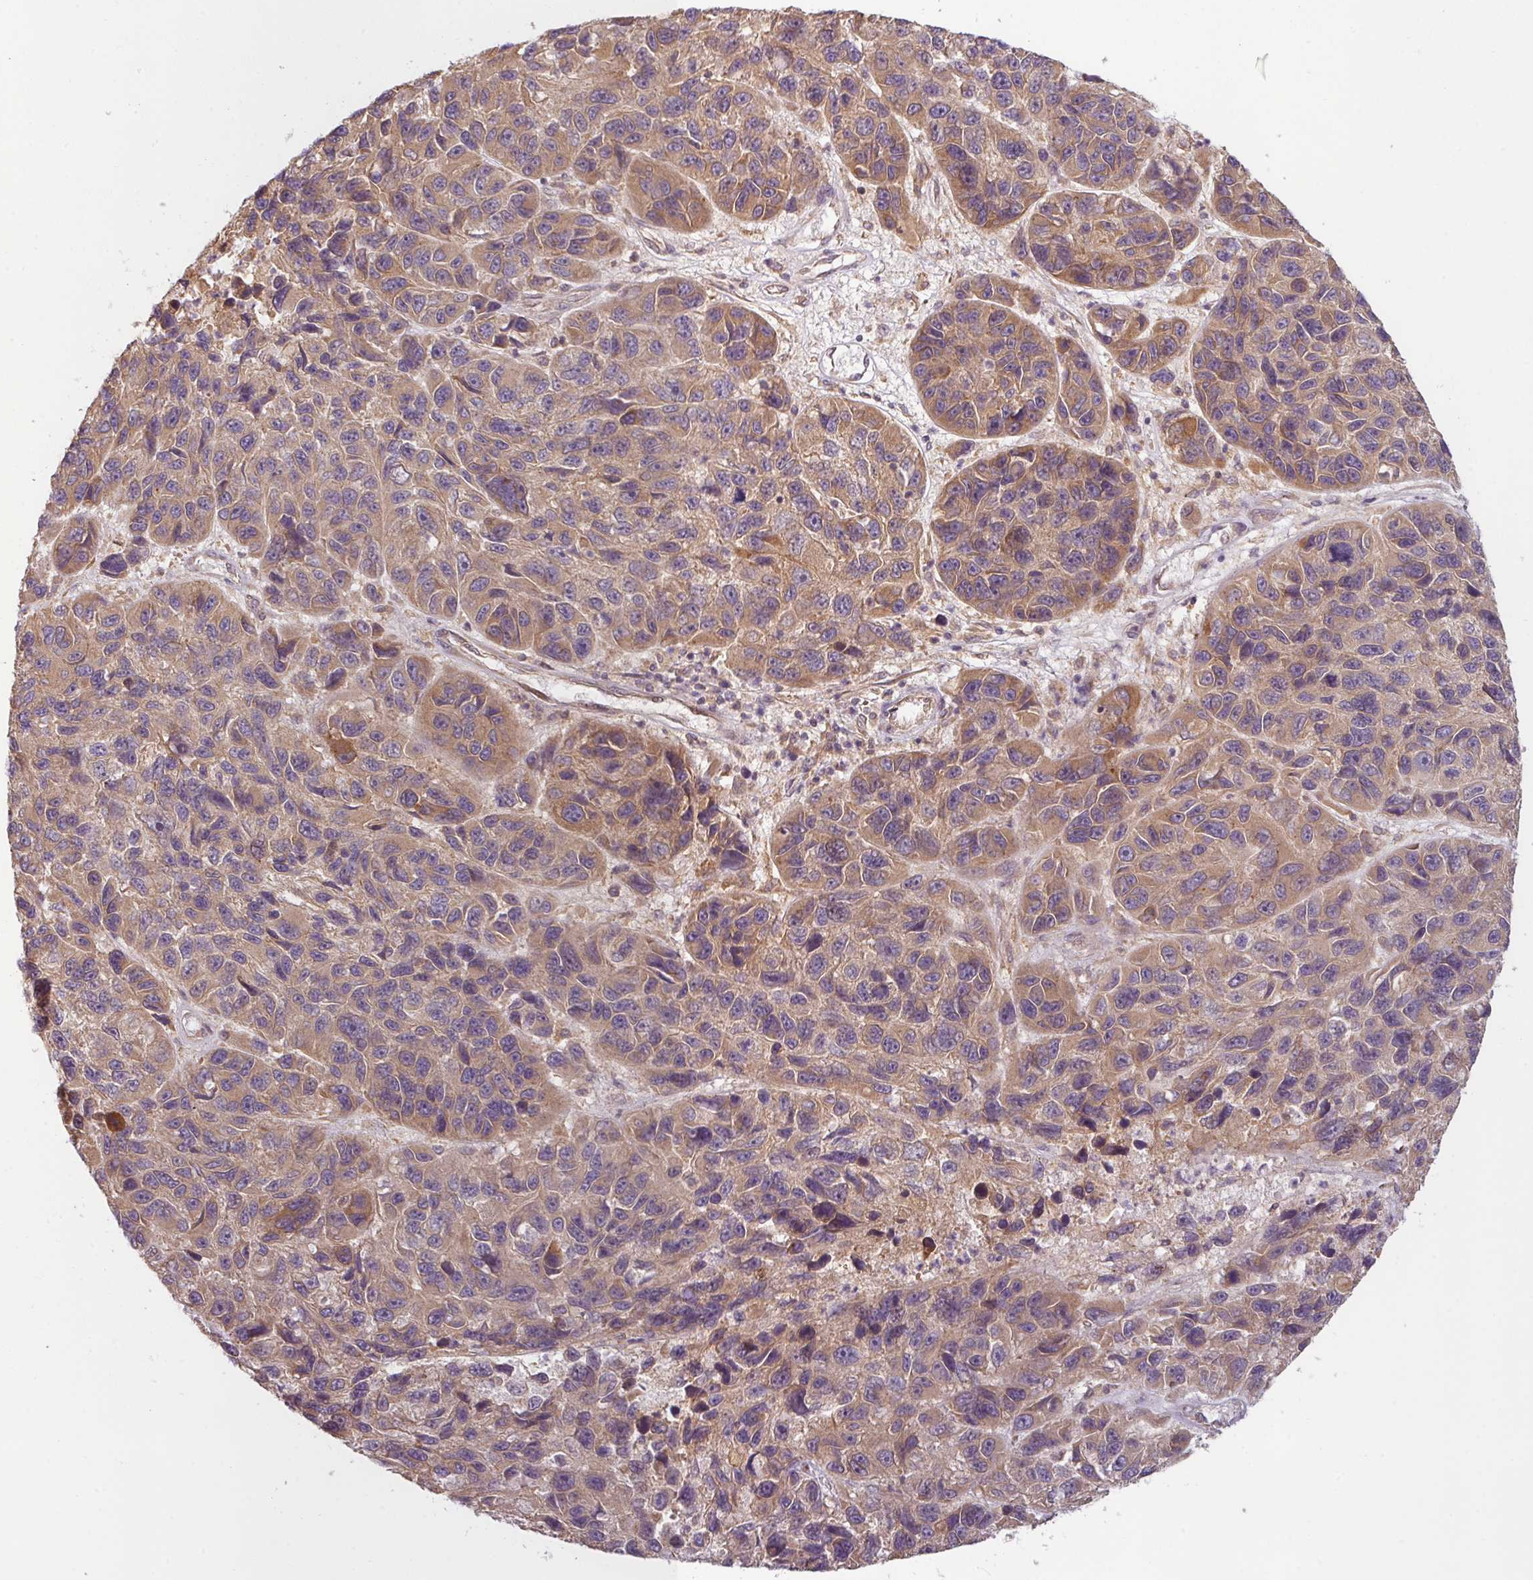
{"staining": {"intensity": "moderate", "quantity": "25%-75%", "location": "cytoplasmic/membranous"}, "tissue": "melanoma", "cell_type": "Tumor cells", "image_type": "cancer", "snomed": [{"axis": "morphology", "description": "Malignant melanoma, NOS"}, {"axis": "topography", "description": "Skin"}], "caption": "The histopathology image demonstrates a brown stain indicating the presence of a protein in the cytoplasmic/membranous of tumor cells in malignant melanoma.", "gene": "RNF31", "patient": {"sex": "male", "age": 53}}